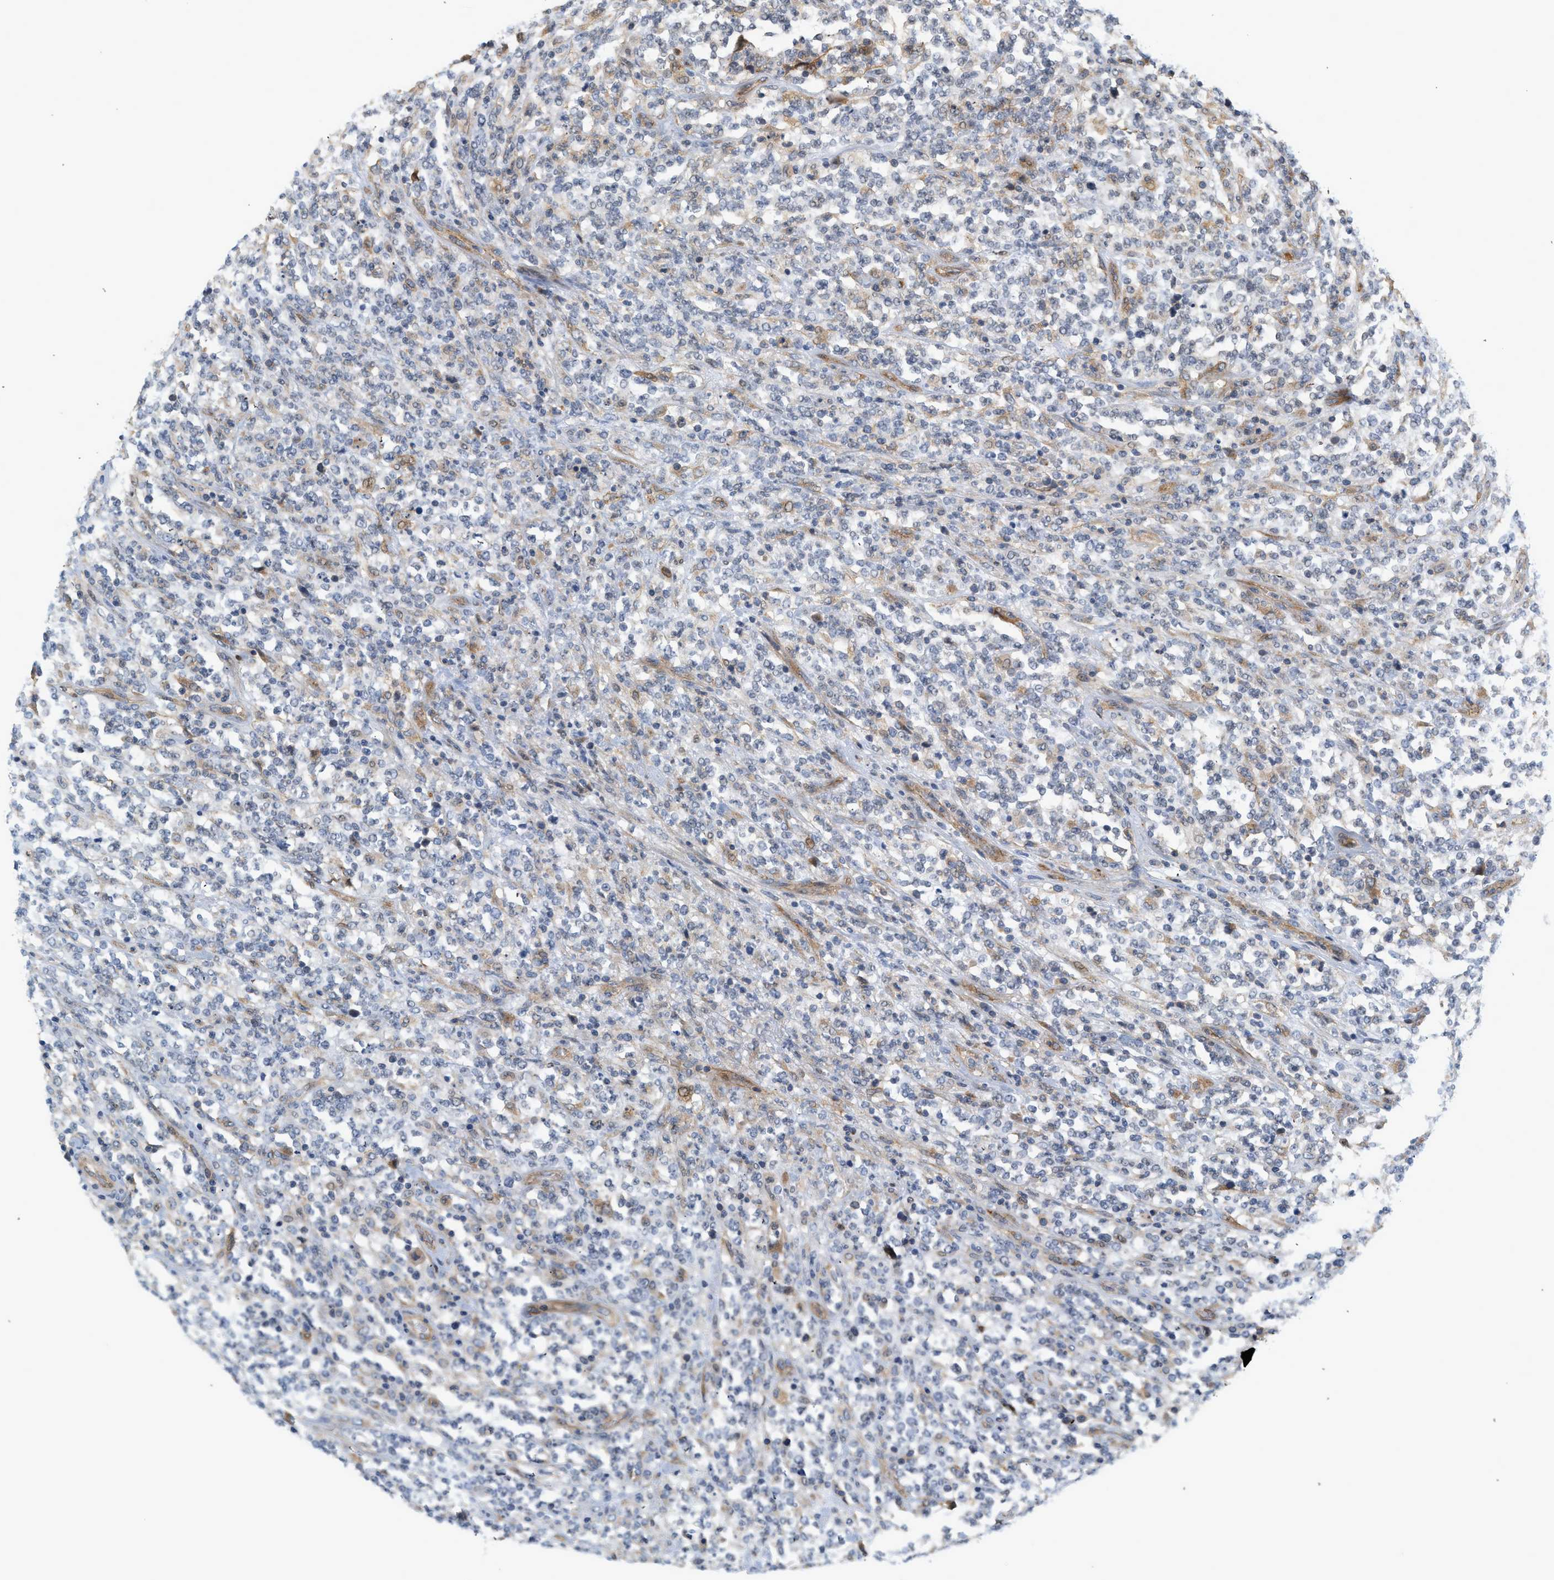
{"staining": {"intensity": "negative", "quantity": "none", "location": "none"}, "tissue": "lymphoma", "cell_type": "Tumor cells", "image_type": "cancer", "snomed": [{"axis": "morphology", "description": "Malignant lymphoma, non-Hodgkin's type, High grade"}, {"axis": "topography", "description": "Soft tissue"}], "caption": "Immunohistochemistry (IHC) histopathology image of high-grade malignant lymphoma, non-Hodgkin's type stained for a protein (brown), which demonstrates no staining in tumor cells.", "gene": "CTXN1", "patient": {"sex": "male", "age": 18}}